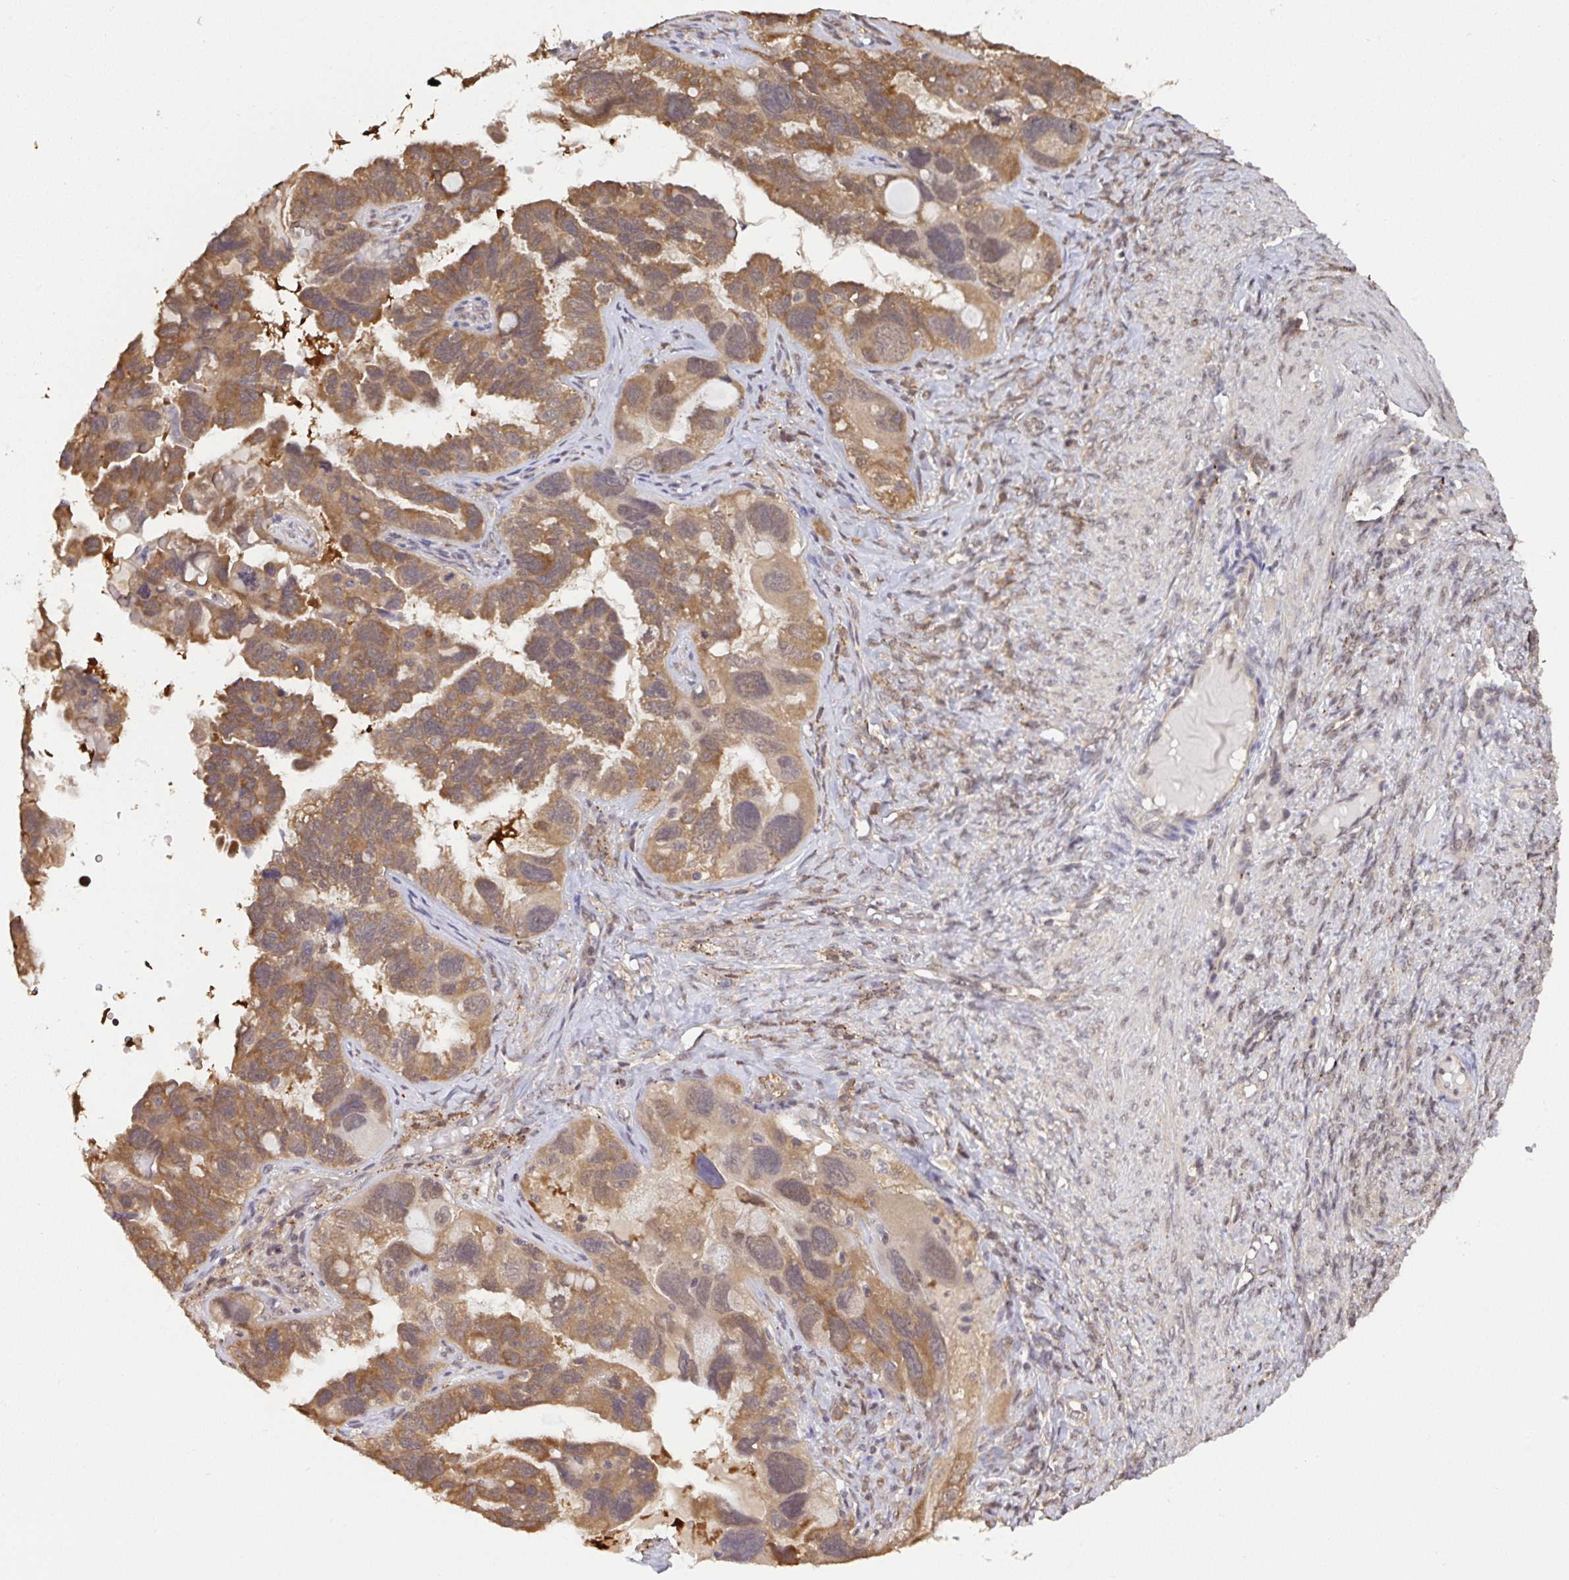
{"staining": {"intensity": "moderate", "quantity": ">75%", "location": "cytoplasmic/membranous"}, "tissue": "ovarian cancer", "cell_type": "Tumor cells", "image_type": "cancer", "snomed": [{"axis": "morphology", "description": "Cystadenocarcinoma, serous, NOS"}, {"axis": "topography", "description": "Ovary"}], "caption": "Serous cystadenocarcinoma (ovarian) stained with immunohistochemistry (IHC) reveals moderate cytoplasmic/membranous staining in about >75% of tumor cells.", "gene": "C12orf57", "patient": {"sex": "female", "age": 60}}